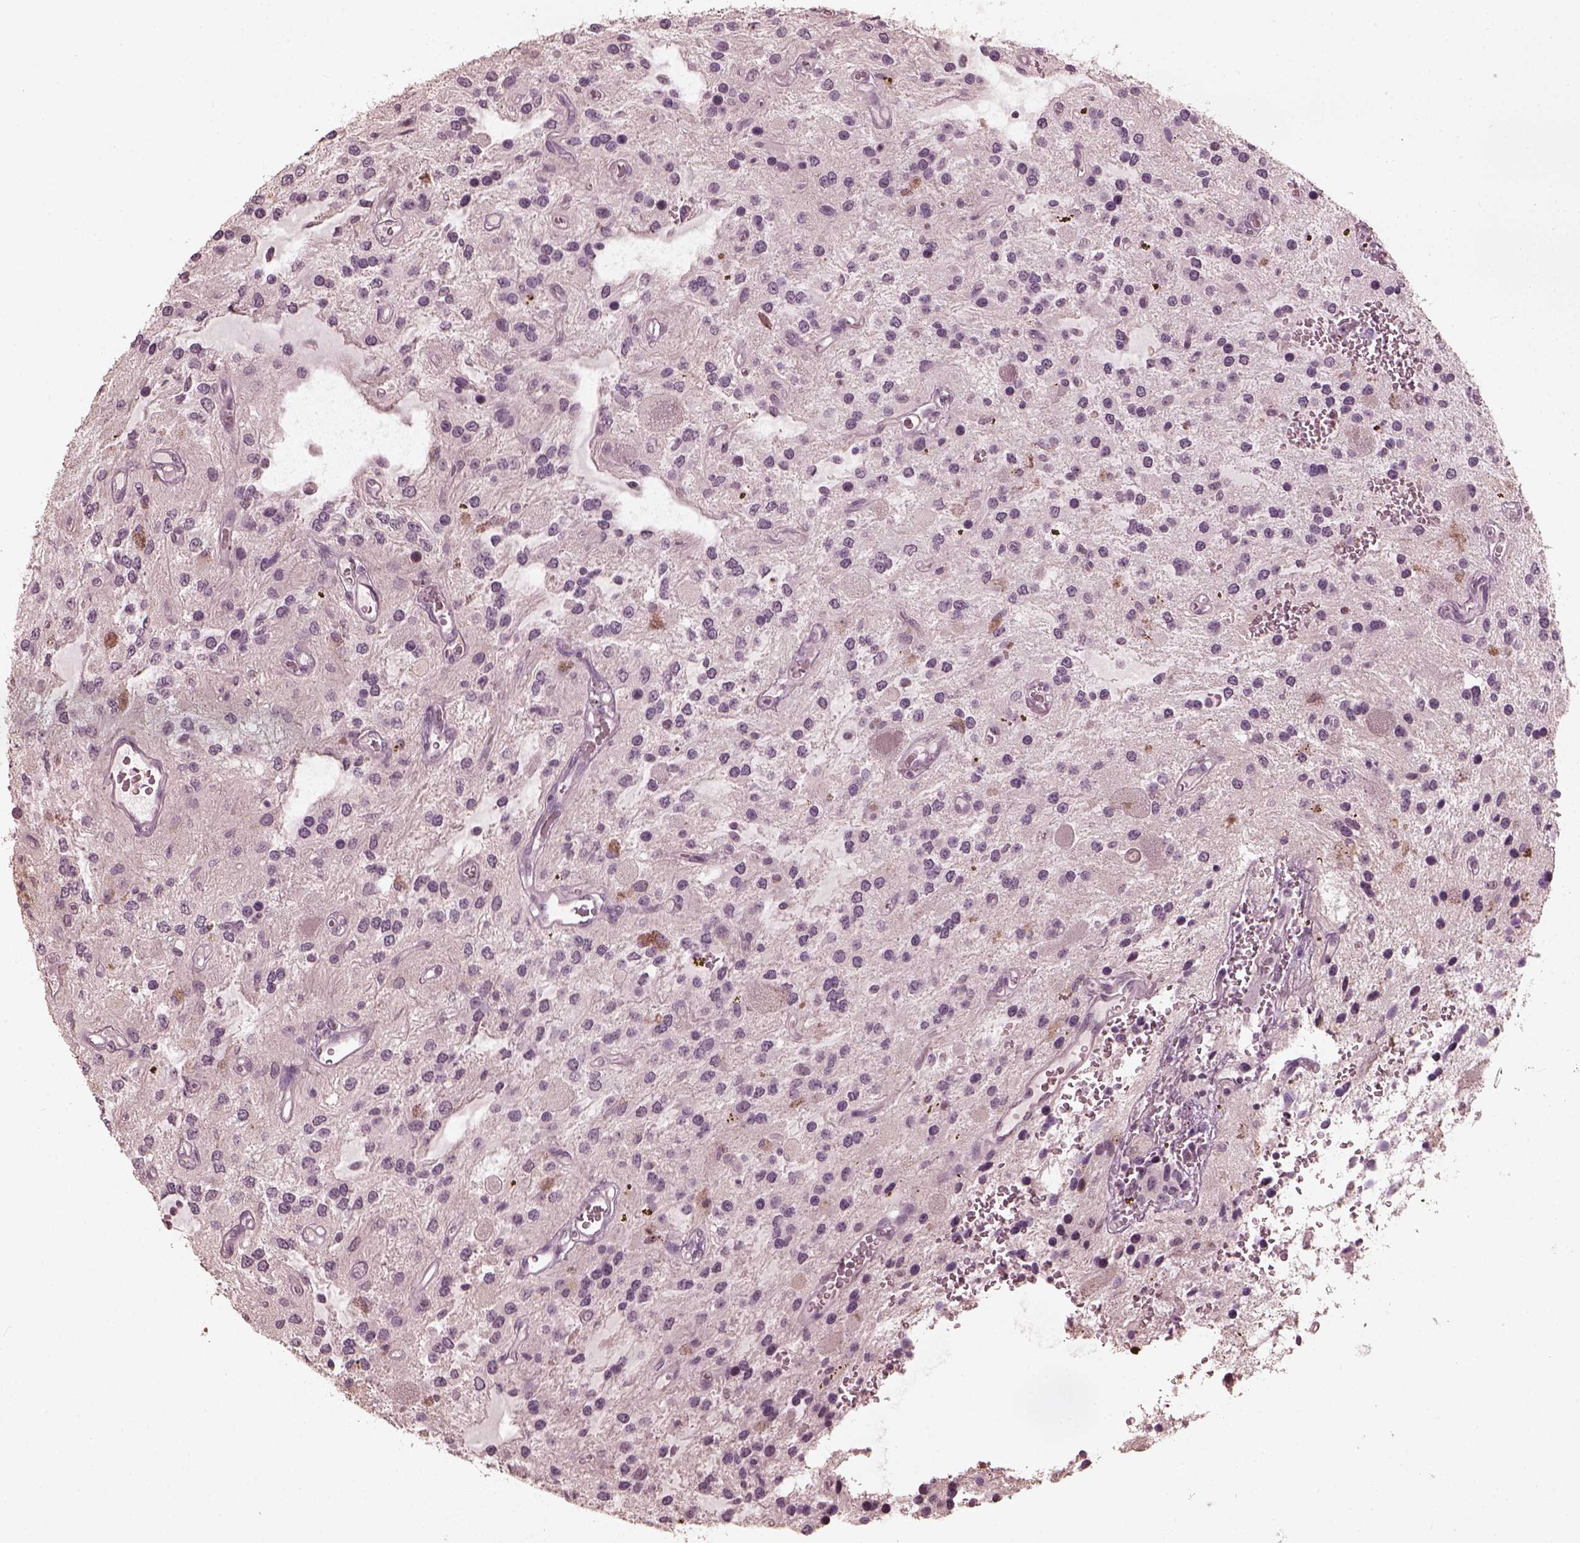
{"staining": {"intensity": "negative", "quantity": "none", "location": "none"}, "tissue": "glioma", "cell_type": "Tumor cells", "image_type": "cancer", "snomed": [{"axis": "morphology", "description": "Glioma, malignant, Low grade"}, {"axis": "topography", "description": "Cerebellum"}], "caption": "DAB (3,3'-diaminobenzidine) immunohistochemical staining of glioma demonstrates no significant staining in tumor cells. (Brightfield microscopy of DAB immunohistochemistry at high magnification).", "gene": "OPTC", "patient": {"sex": "female", "age": 14}}